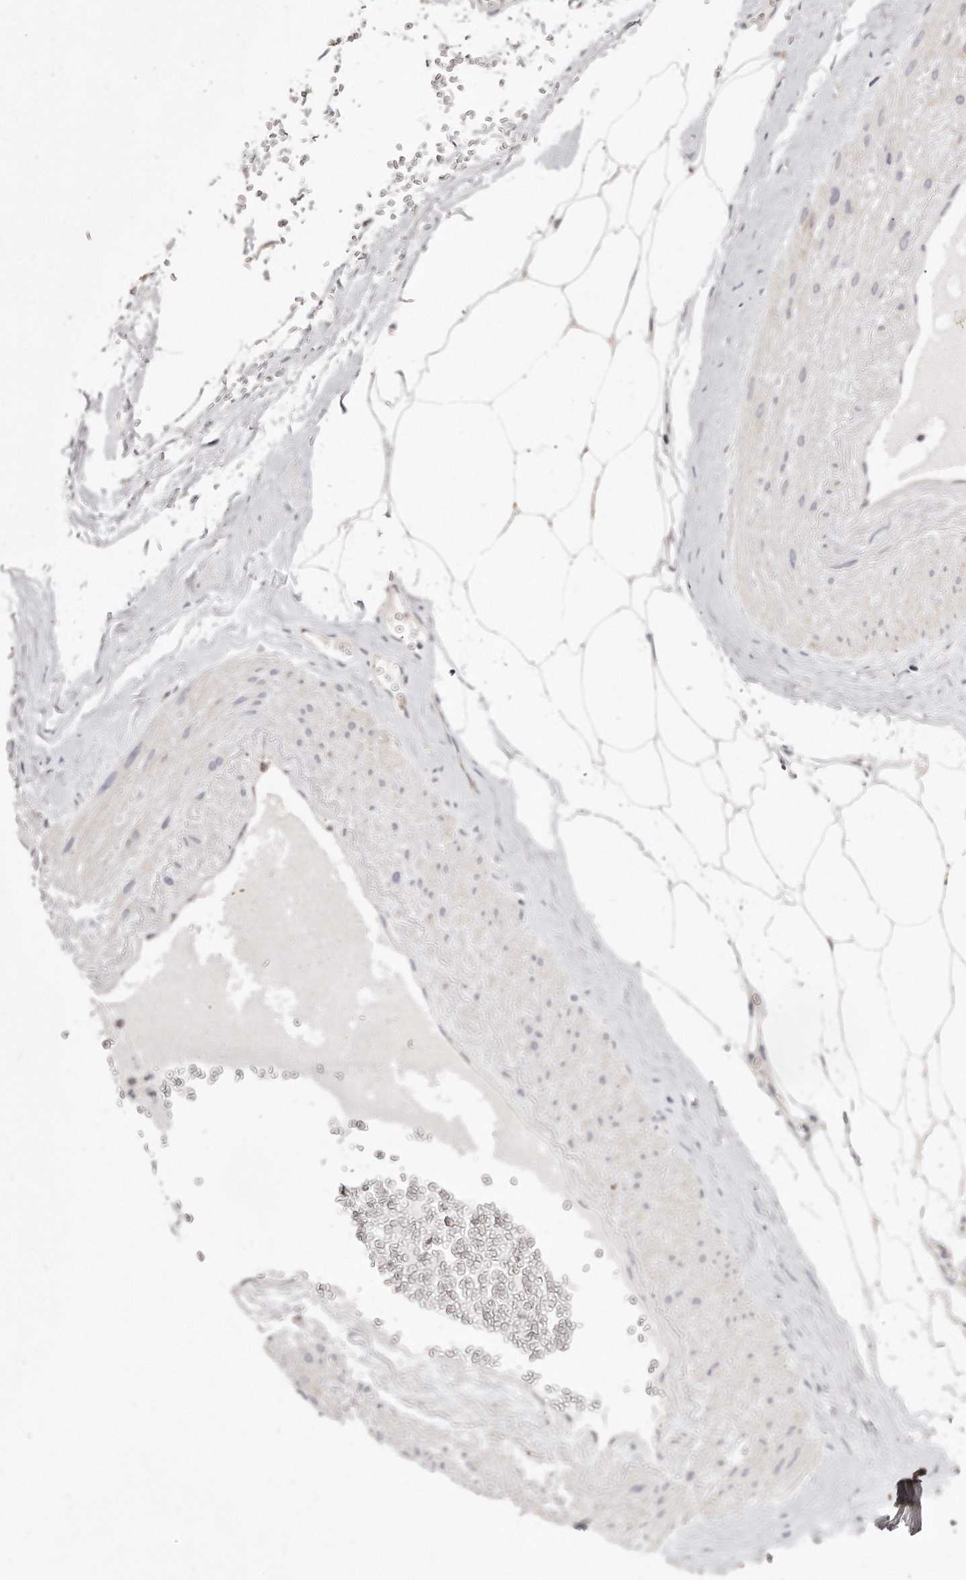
{"staining": {"intensity": "weak", "quantity": "<25%", "location": "nuclear"}, "tissue": "adipose tissue", "cell_type": "Adipocytes", "image_type": "normal", "snomed": [{"axis": "morphology", "description": "Normal tissue, NOS"}, {"axis": "morphology", "description": "Adenocarcinoma, Low grade"}, {"axis": "topography", "description": "Prostate"}, {"axis": "topography", "description": "Peripheral nerve tissue"}], "caption": "Adipose tissue stained for a protein using IHC shows no staining adipocytes.", "gene": "CASZ1", "patient": {"sex": "male", "age": 63}}